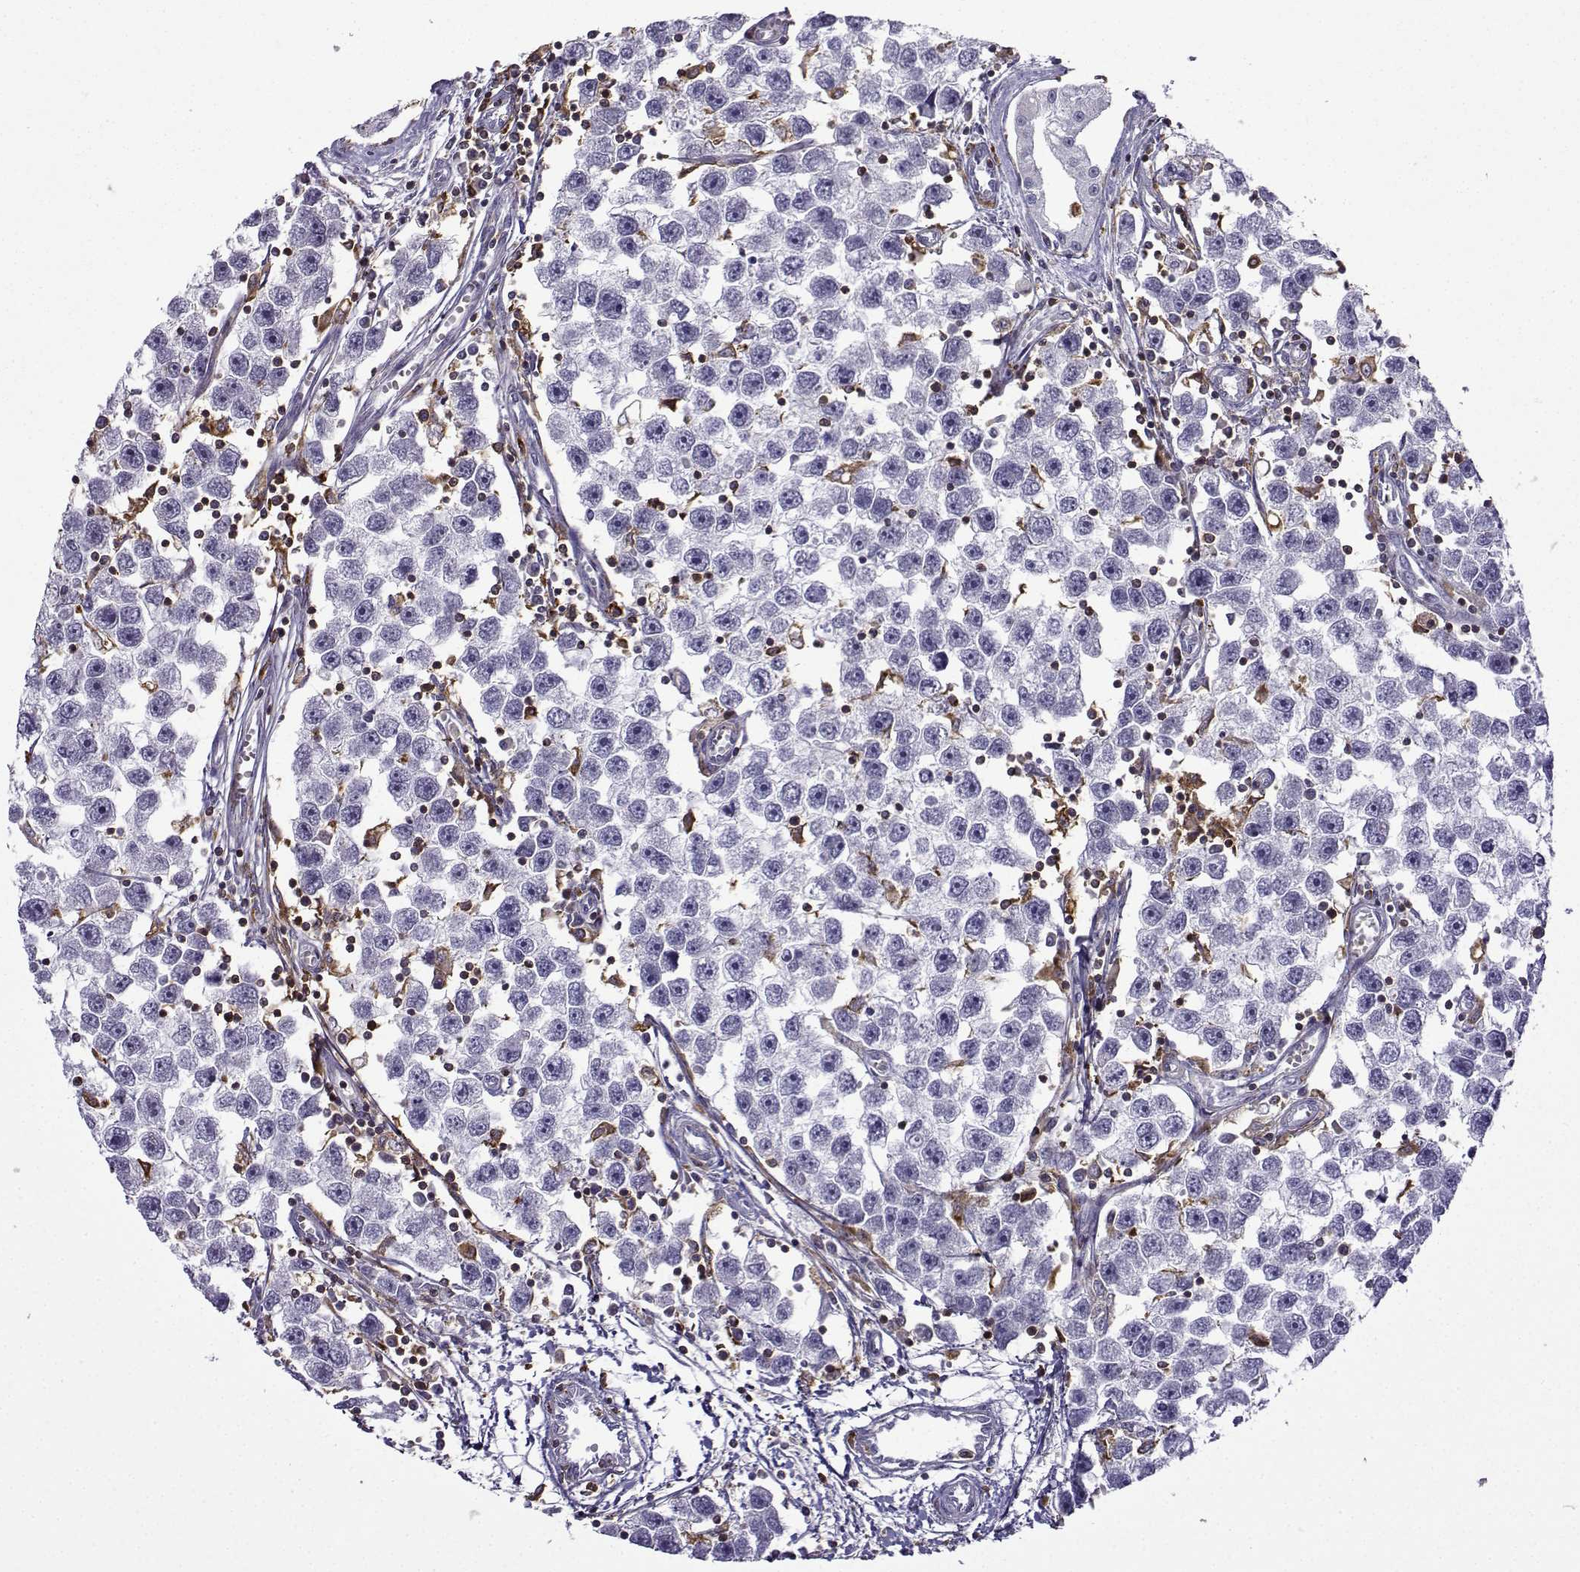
{"staining": {"intensity": "negative", "quantity": "none", "location": "none"}, "tissue": "testis cancer", "cell_type": "Tumor cells", "image_type": "cancer", "snomed": [{"axis": "morphology", "description": "Seminoma, NOS"}, {"axis": "topography", "description": "Testis"}], "caption": "A photomicrograph of testis cancer (seminoma) stained for a protein shows no brown staining in tumor cells. The staining is performed using DAB brown chromogen with nuclei counter-stained in using hematoxylin.", "gene": "DOCK10", "patient": {"sex": "male", "age": 30}}